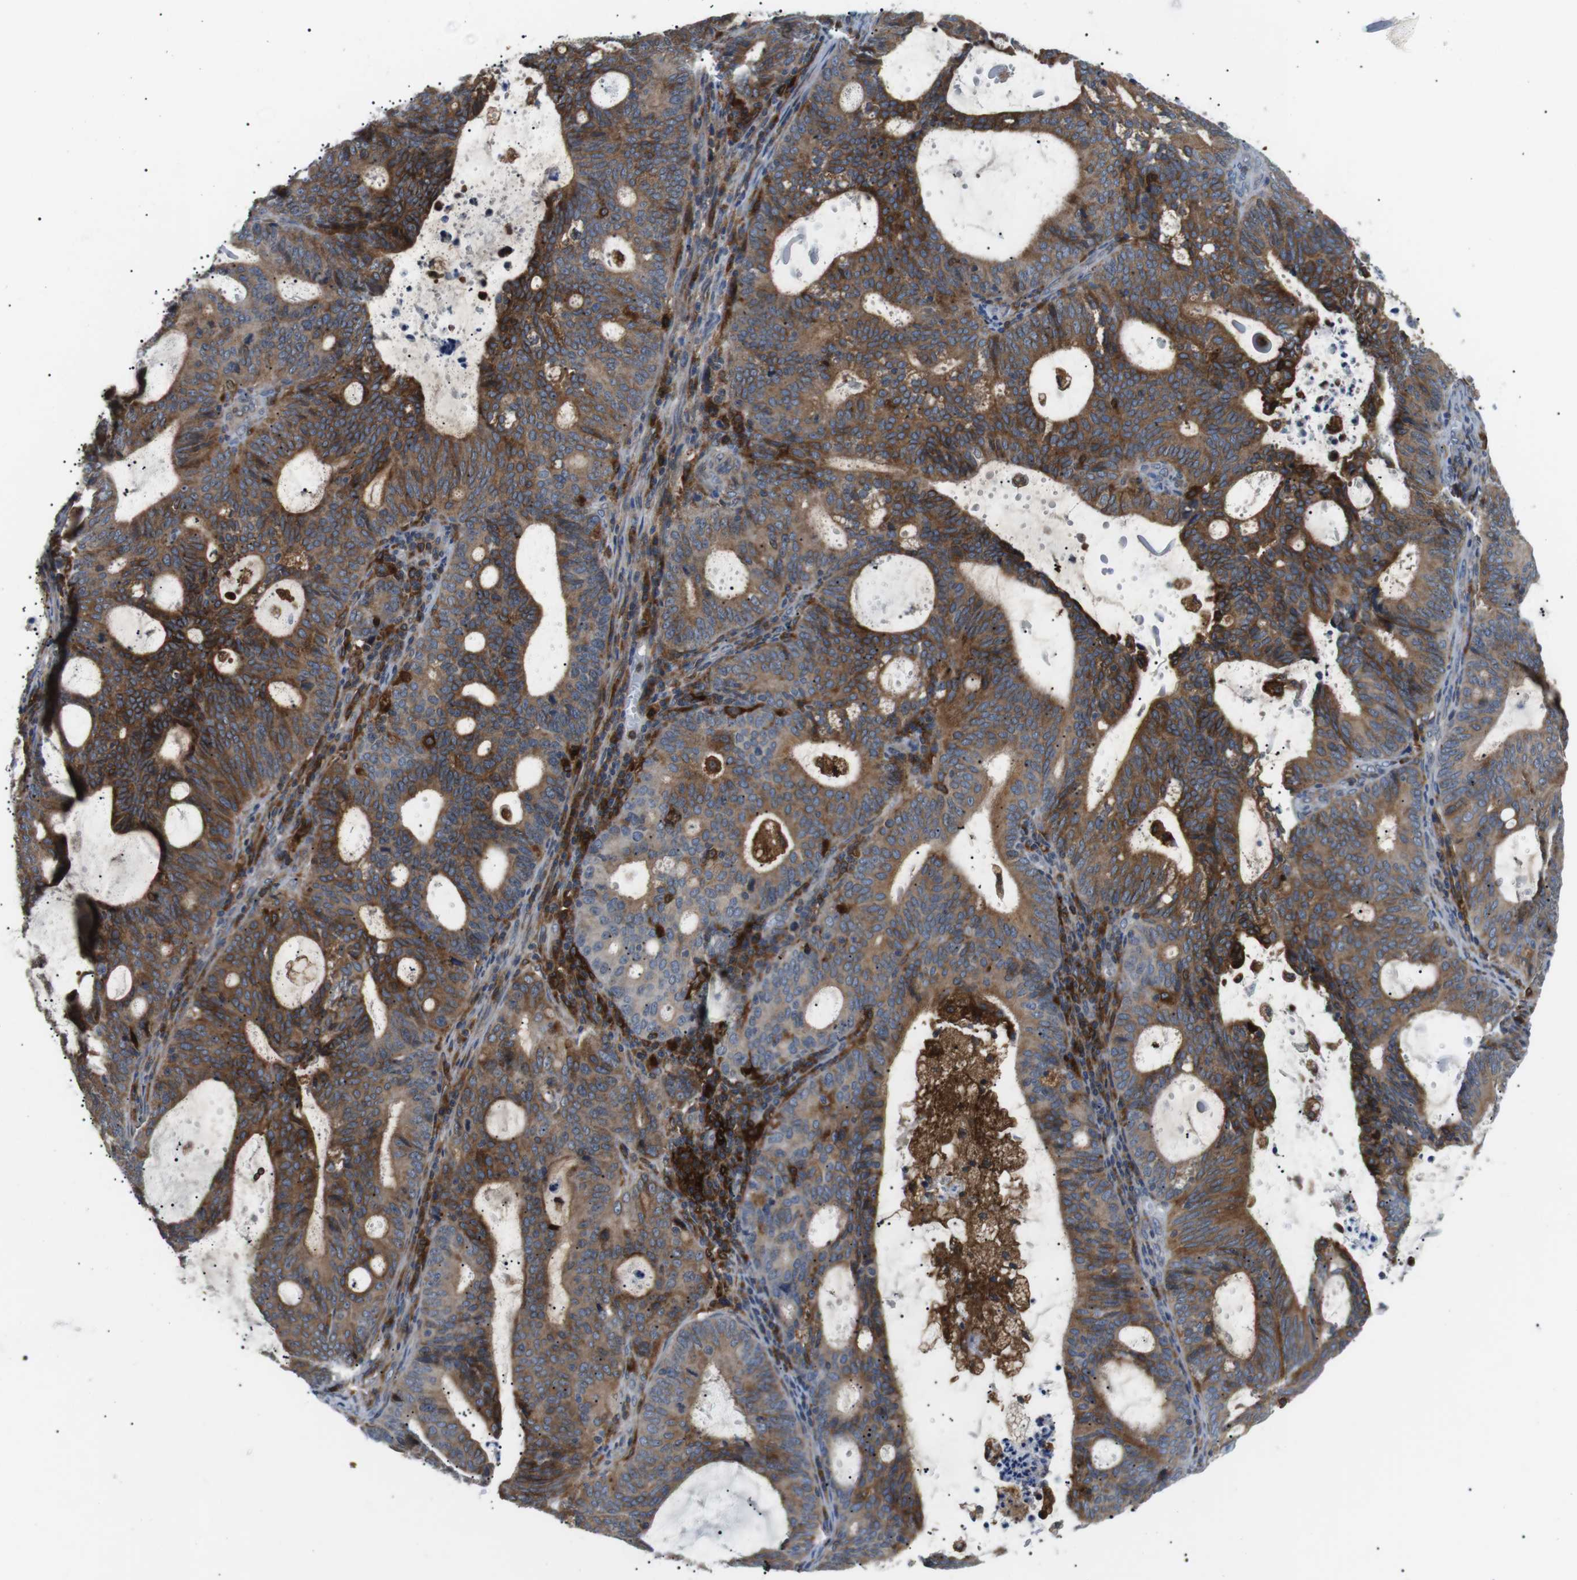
{"staining": {"intensity": "strong", "quantity": ">75%", "location": "cytoplasmic/membranous"}, "tissue": "endometrial cancer", "cell_type": "Tumor cells", "image_type": "cancer", "snomed": [{"axis": "morphology", "description": "Adenocarcinoma, NOS"}, {"axis": "topography", "description": "Uterus"}], "caption": "A high amount of strong cytoplasmic/membranous expression is appreciated in approximately >75% of tumor cells in endometrial adenocarcinoma tissue.", "gene": "RAB9A", "patient": {"sex": "female", "age": 83}}